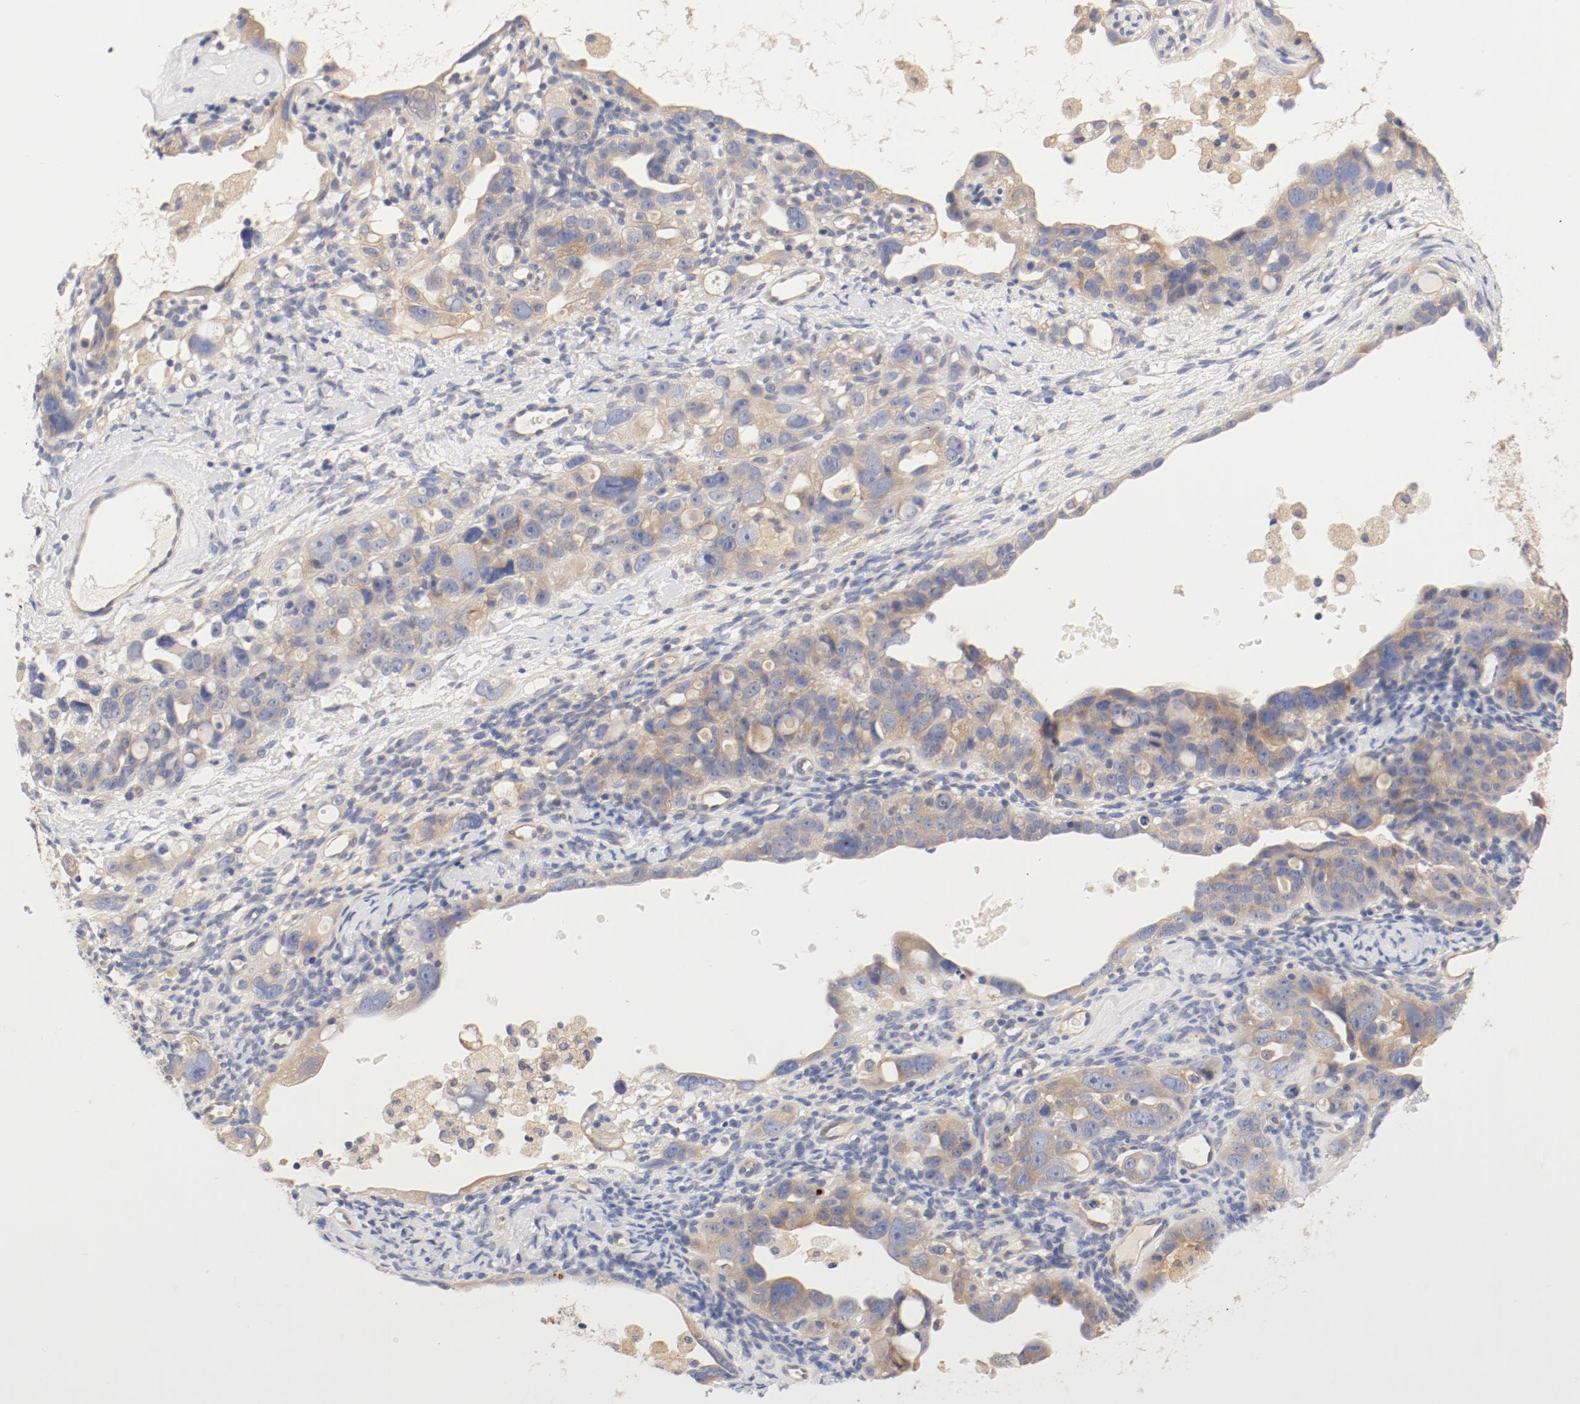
{"staining": {"intensity": "weak", "quantity": "25%-75%", "location": "cytoplasmic/membranous"}, "tissue": "ovarian cancer", "cell_type": "Tumor cells", "image_type": "cancer", "snomed": [{"axis": "morphology", "description": "Cystadenocarcinoma, serous, NOS"}, {"axis": "topography", "description": "Ovary"}], "caption": "Immunohistochemistry (IHC) (DAB (3,3'-diaminobenzidine)) staining of human serous cystadenocarcinoma (ovarian) demonstrates weak cytoplasmic/membranous protein staining in approximately 25%-75% of tumor cells.", "gene": "DYNC1H1", "patient": {"sex": "female", "age": 66}}